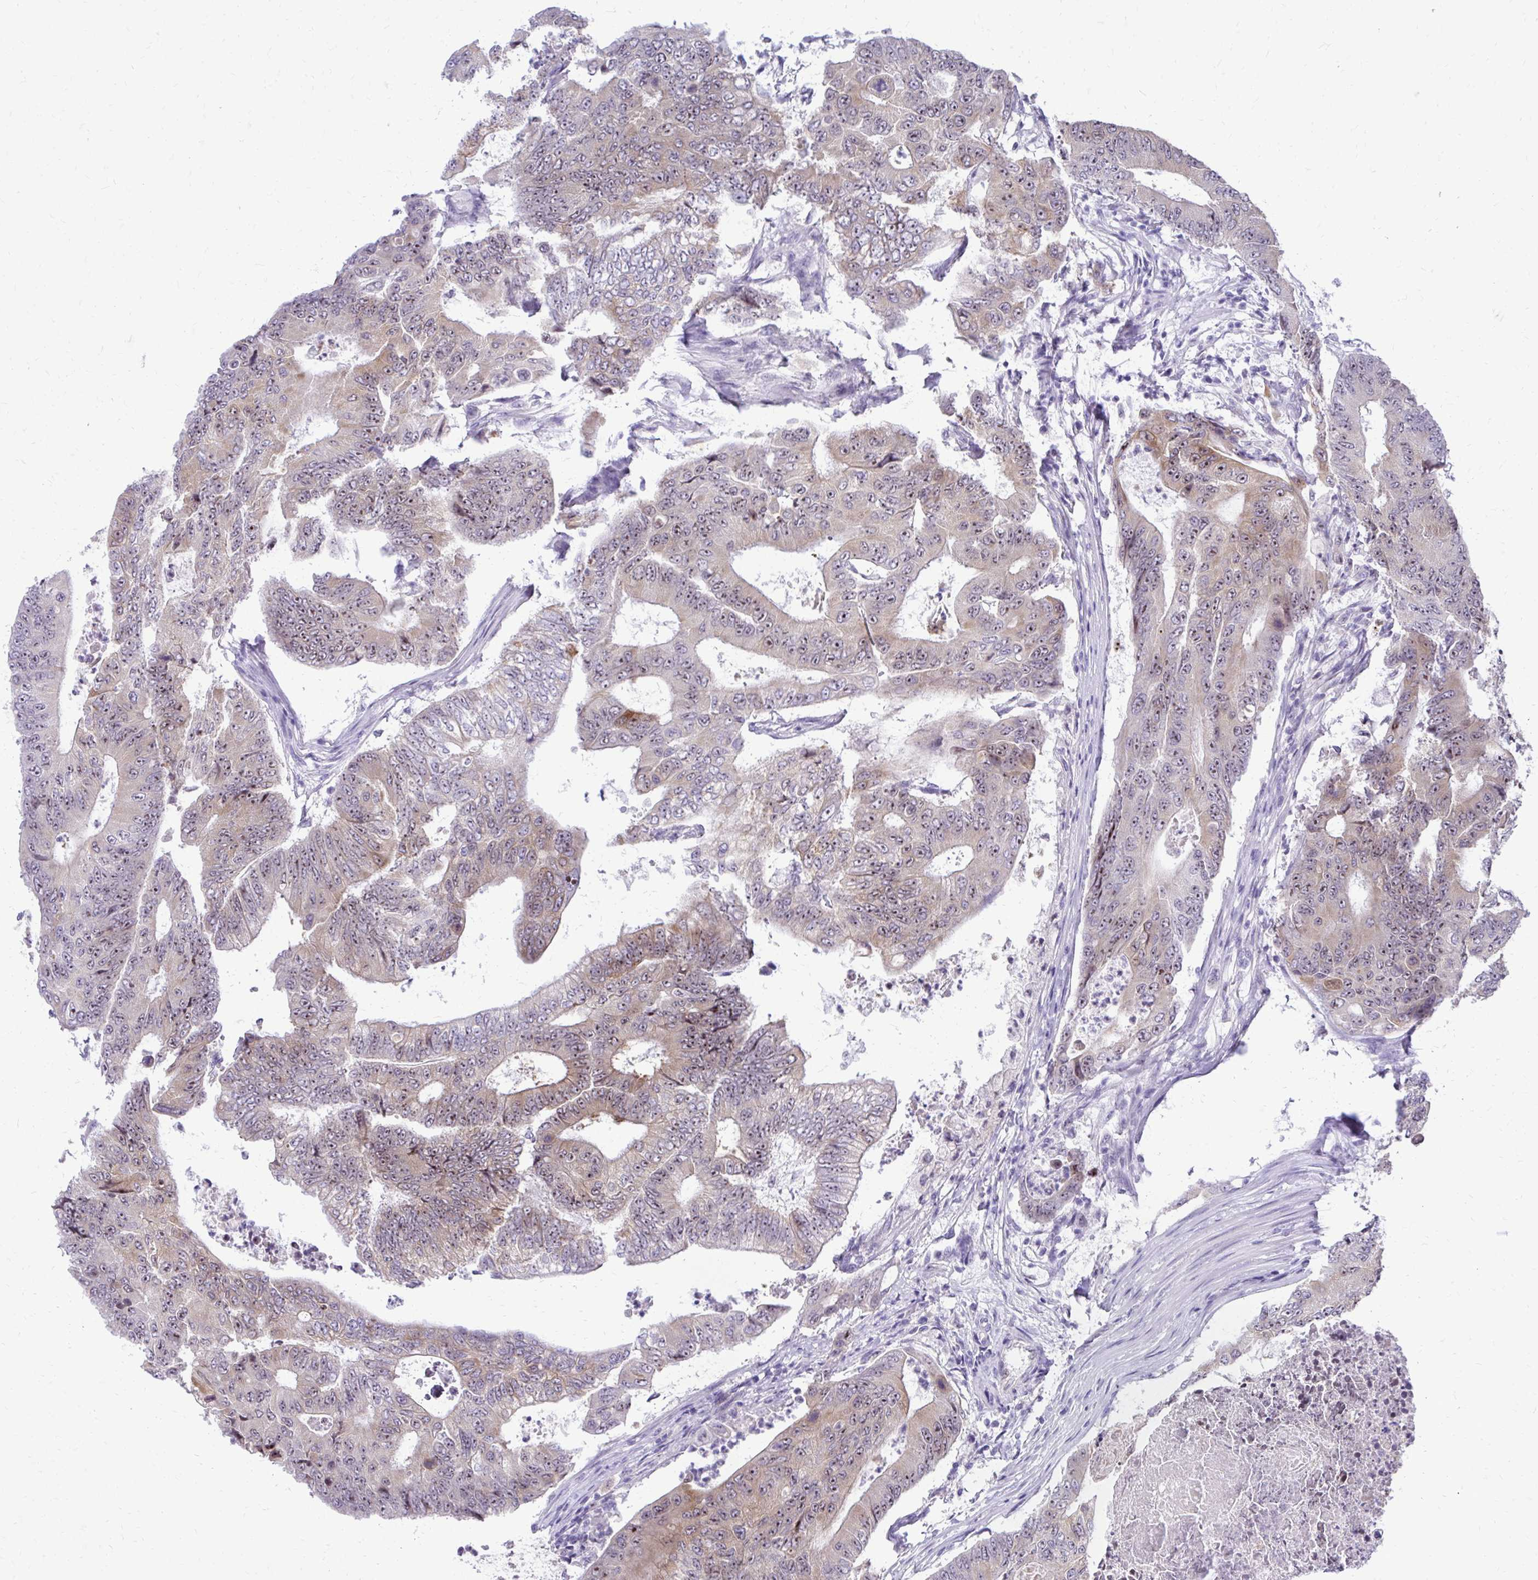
{"staining": {"intensity": "weak", "quantity": "25%-75%", "location": "cytoplasmic/membranous,nuclear"}, "tissue": "colorectal cancer", "cell_type": "Tumor cells", "image_type": "cancer", "snomed": [{"axis": "morphology", "description": "Adenocarcinoma, NOS"}, {"axis": "topography", "description": "Colon"}], "caption": "Protein staining of colorectal adenocarcinoma tissue exhibits weak cytoplasmic/membranous and nuclear positivity in about 25%-75% of tumor cells.", "gene": "NIFK", "patient": {"sex": "female", "age": 48}}